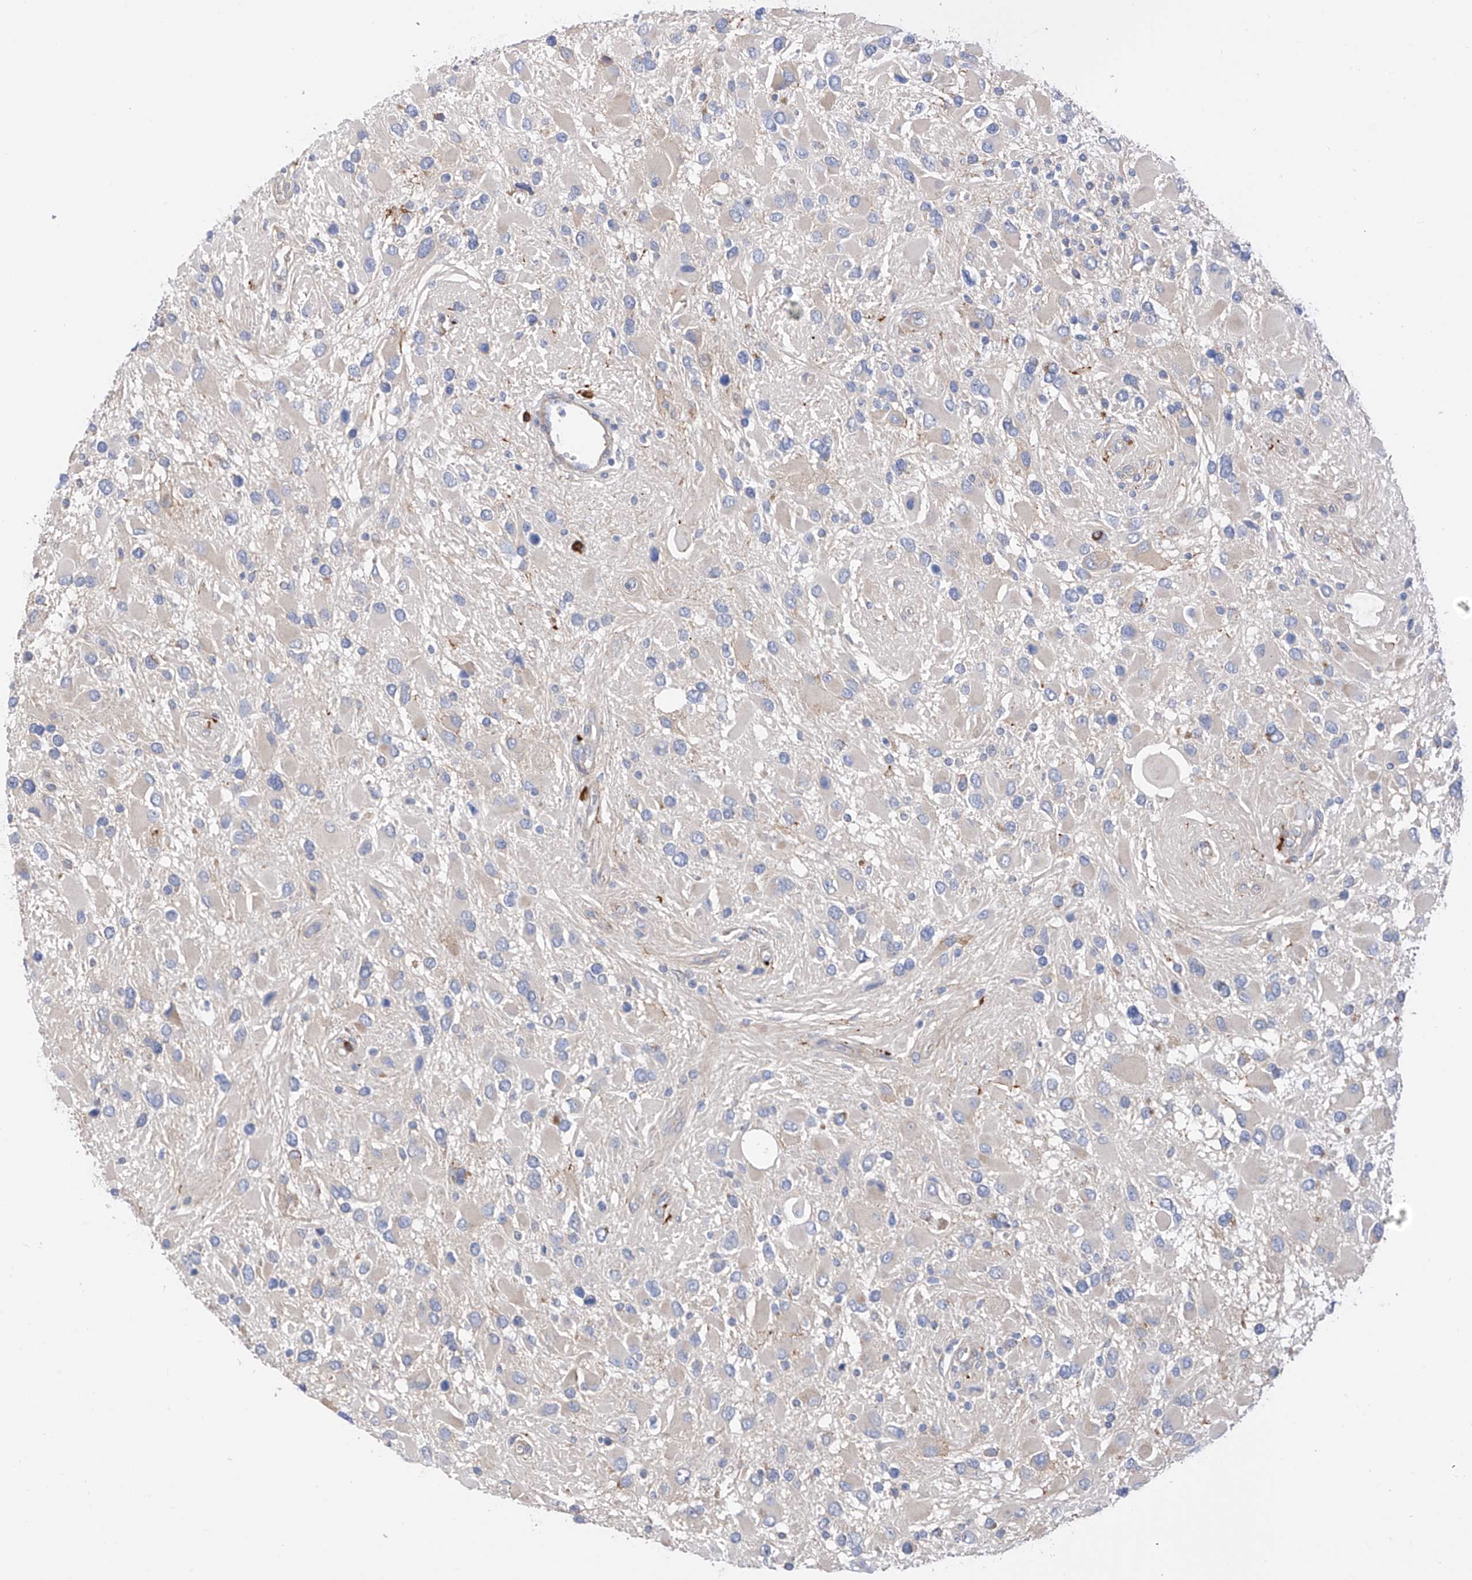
{"staining": {"intensity": "negative", "quantity": "none", "location": "none"}, "tissue": "glioma", "cell_type": "Tumor cells", "image_type": "cancer", "snomed": [{"axis": "morphology", "description": "Glioma, malignant, High grade"}, {"axis": "topography", "description": "Brain"}], "caption": "IHC photomicrograph of high-grade glioma (malignant) stained for a protein (brown), which exhibits no expression in tumor cells.", "gene": "REC8", "patient": {"sex": "male", "age": 53}}